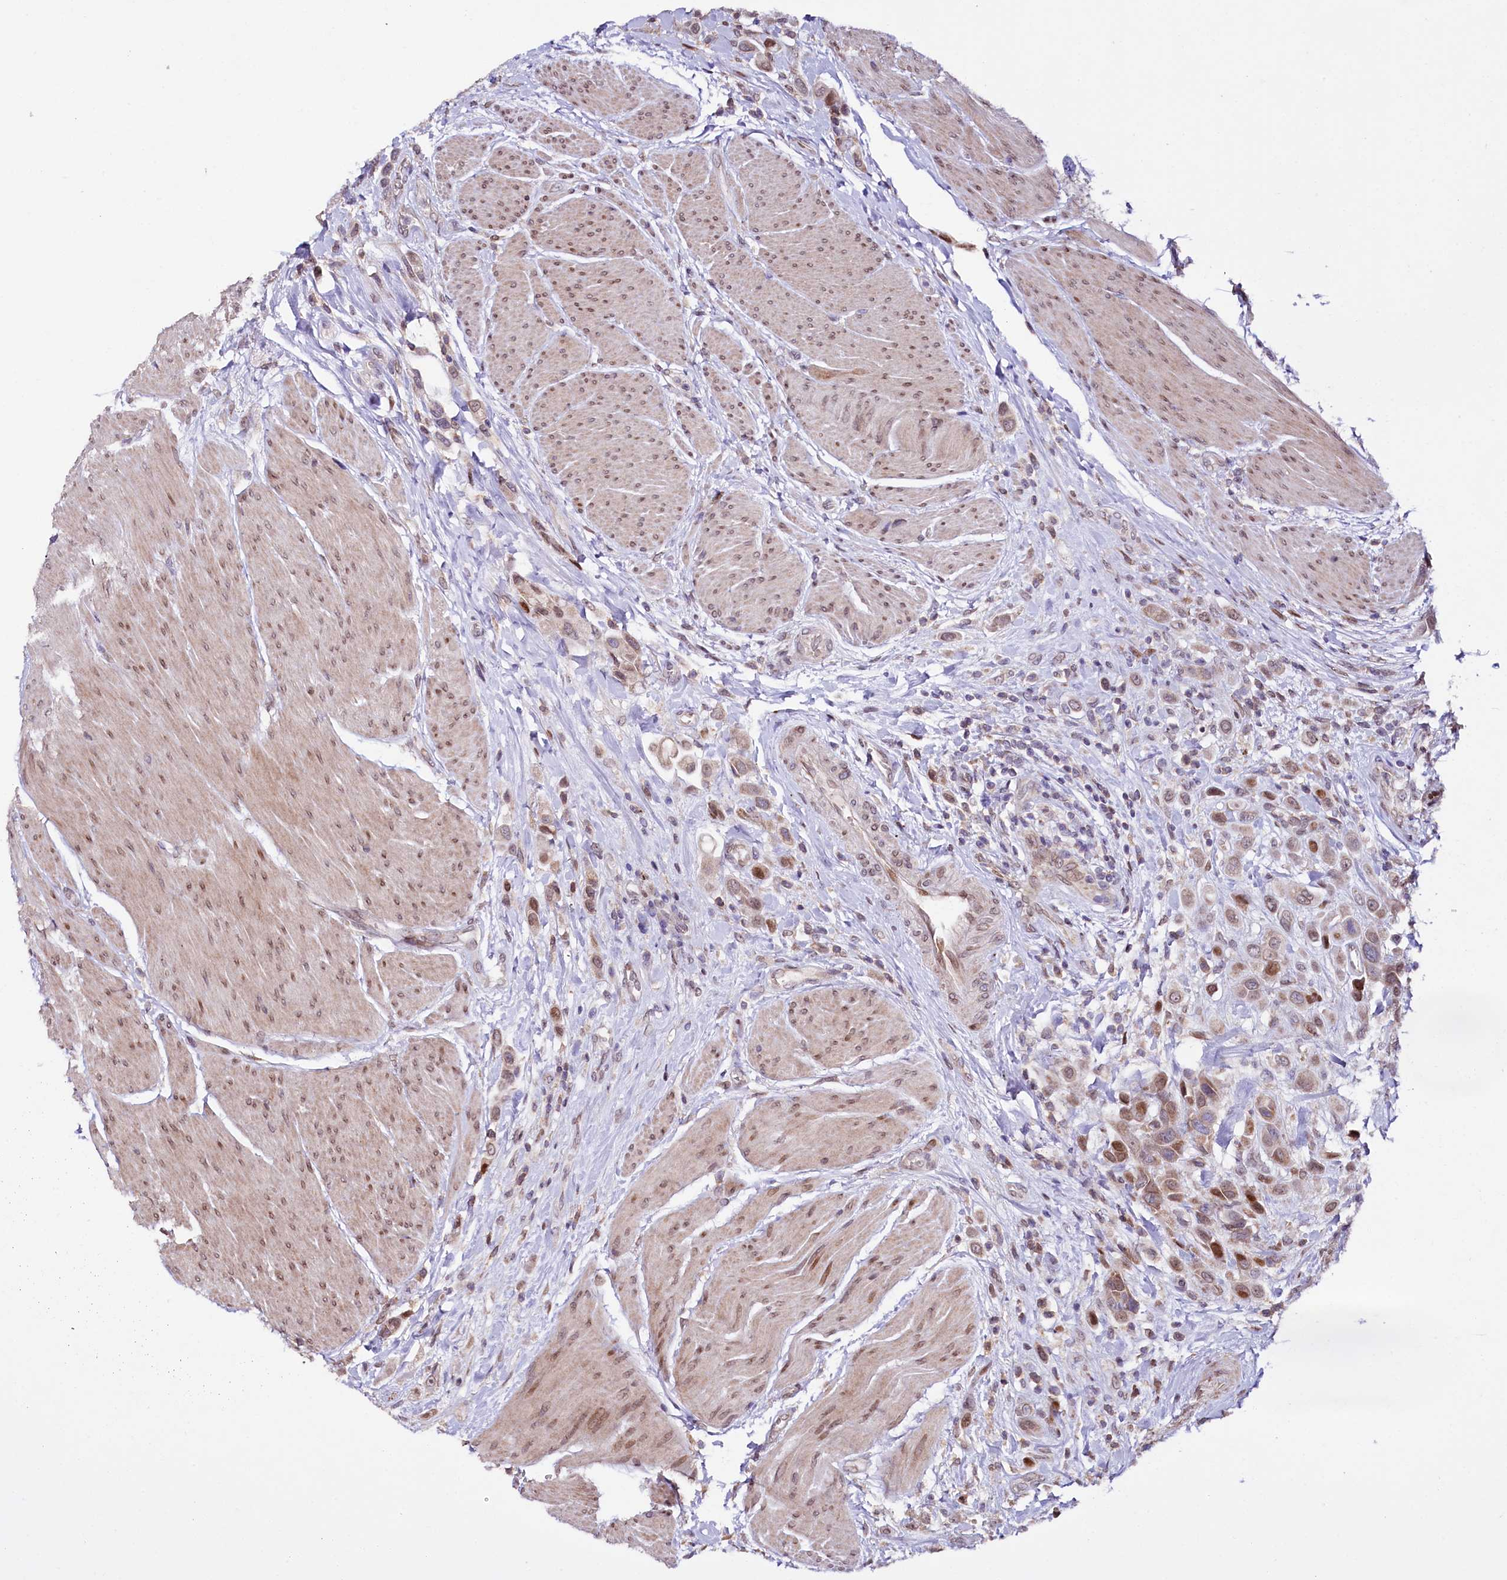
{"staining": {"intensity": "moderate", "quantity": "<25%", "location": "cytoplasmic/membranous,nuclear"}, "tissue": "urothelial cancer", "cell_type": "Tumor cells", "image_type": "cancer", "snomed": [{"axis": "morphology", "description": "Urothelial carcinoma, High grade"}, {"axis": "topography", "description": "Urinary bladder"}], "caption": "A low amount of moderate cytoplasmic/membranous and nuclear expression is present in approximately <25% of tumor cells in high-grade urothelial carcinoma tissue.", "gene": "ZNF226", "patient": {"sex": "male", "age": 50}}